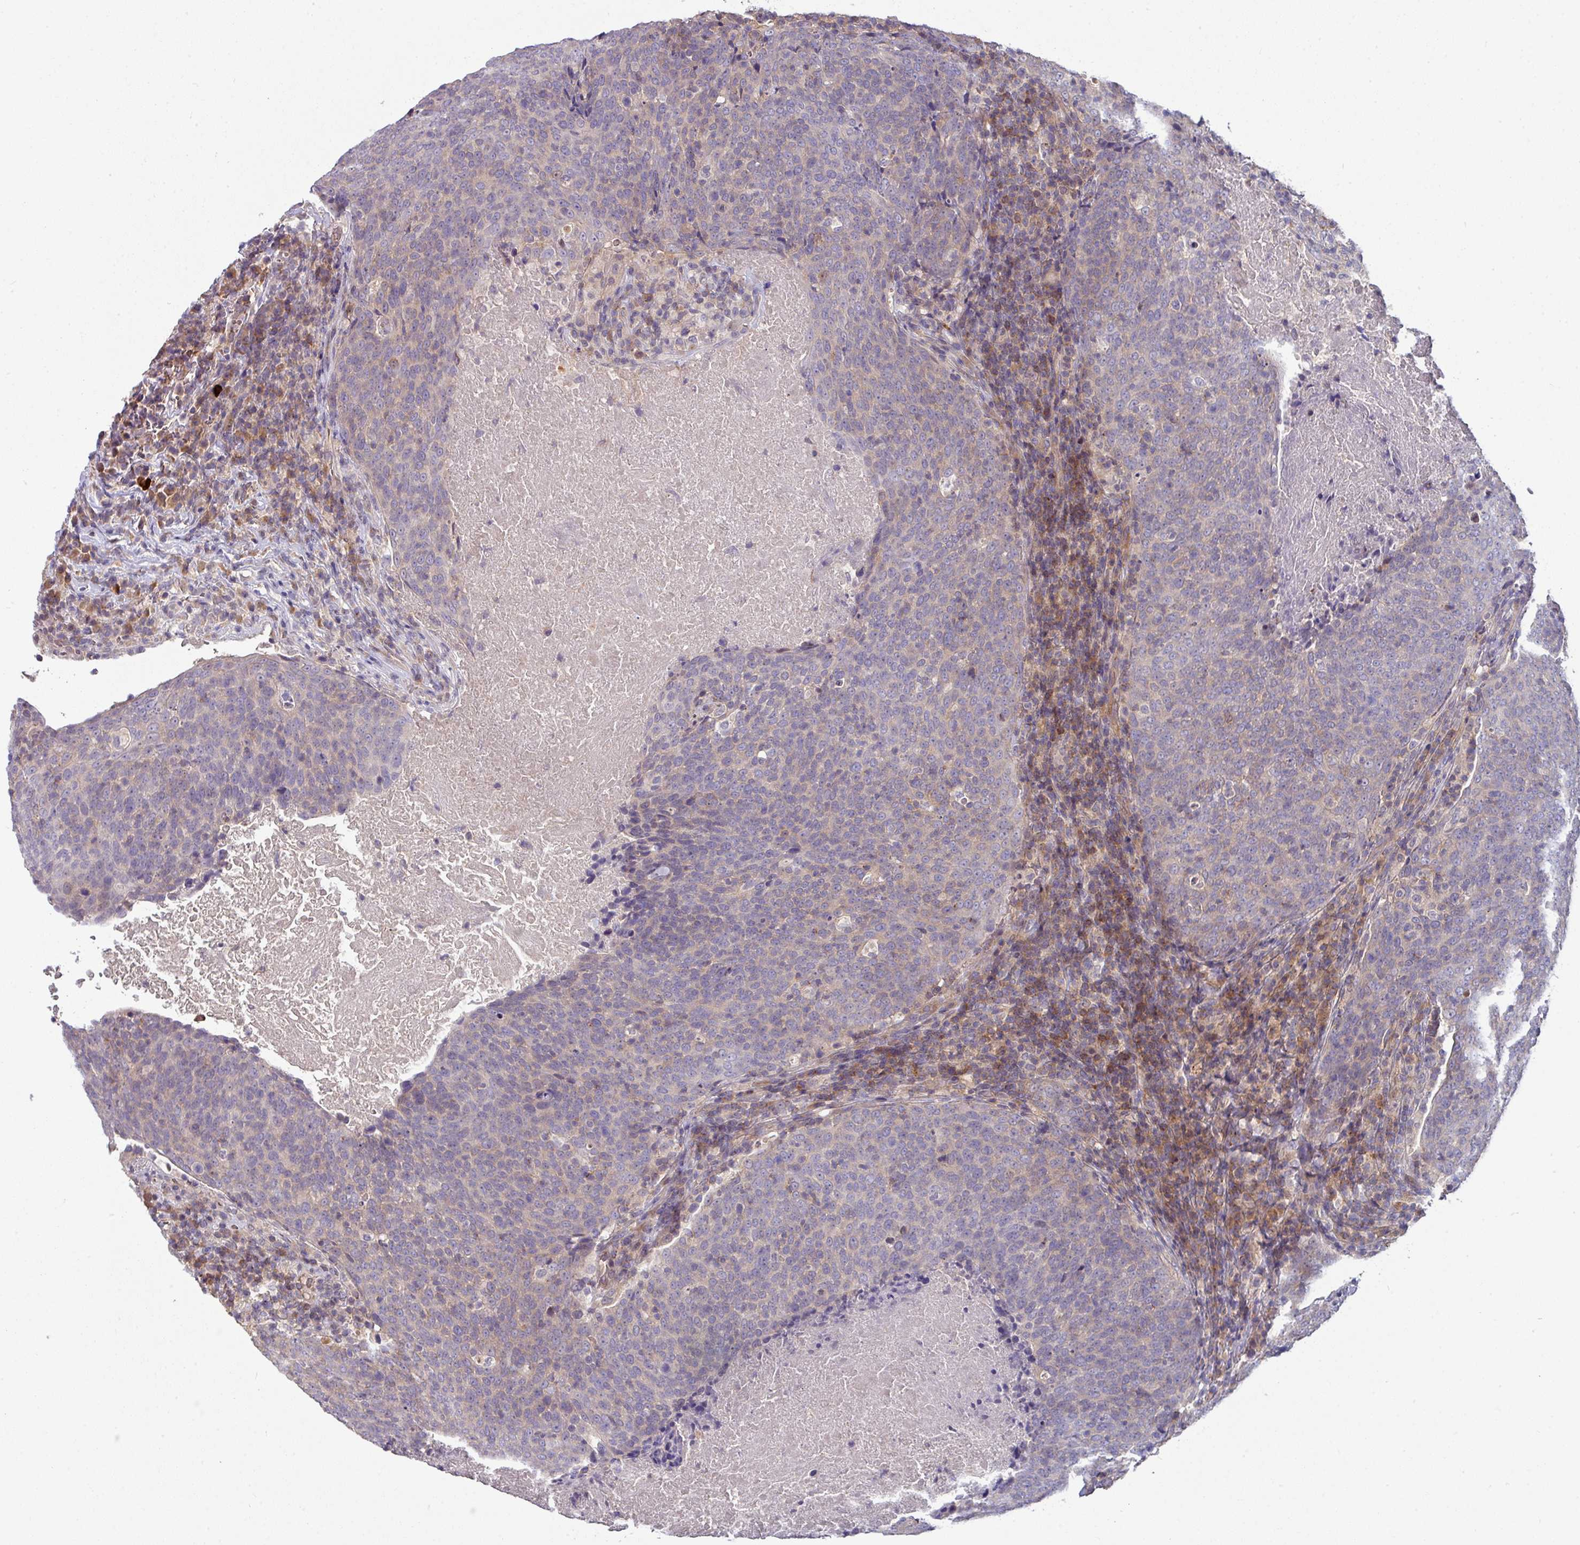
{"staining": {"intensity": "negative", "quantity": "none", "location": "none"}, "tissue": "head and neck cancer", "cell_type": "Tumor cells", "image_type": "cancer", "snomed": [{"axis": "morphology", "description": "Squamous cell carcinoma, NOS"}, {"axis": "morphology", "description": "Squamous cell carcinoma, metastatic, NOS"}, {"axis": "topography", "description": "Lymph node"}, {"axis": "topography", "description": "Head-Neck"}], "caption": "An image of human squamous cell carcinoma (head and neck) is negative for staining in tumor cells.", "gene": "SLAMF6", "patient": {"sex": "male", "age": 62}}